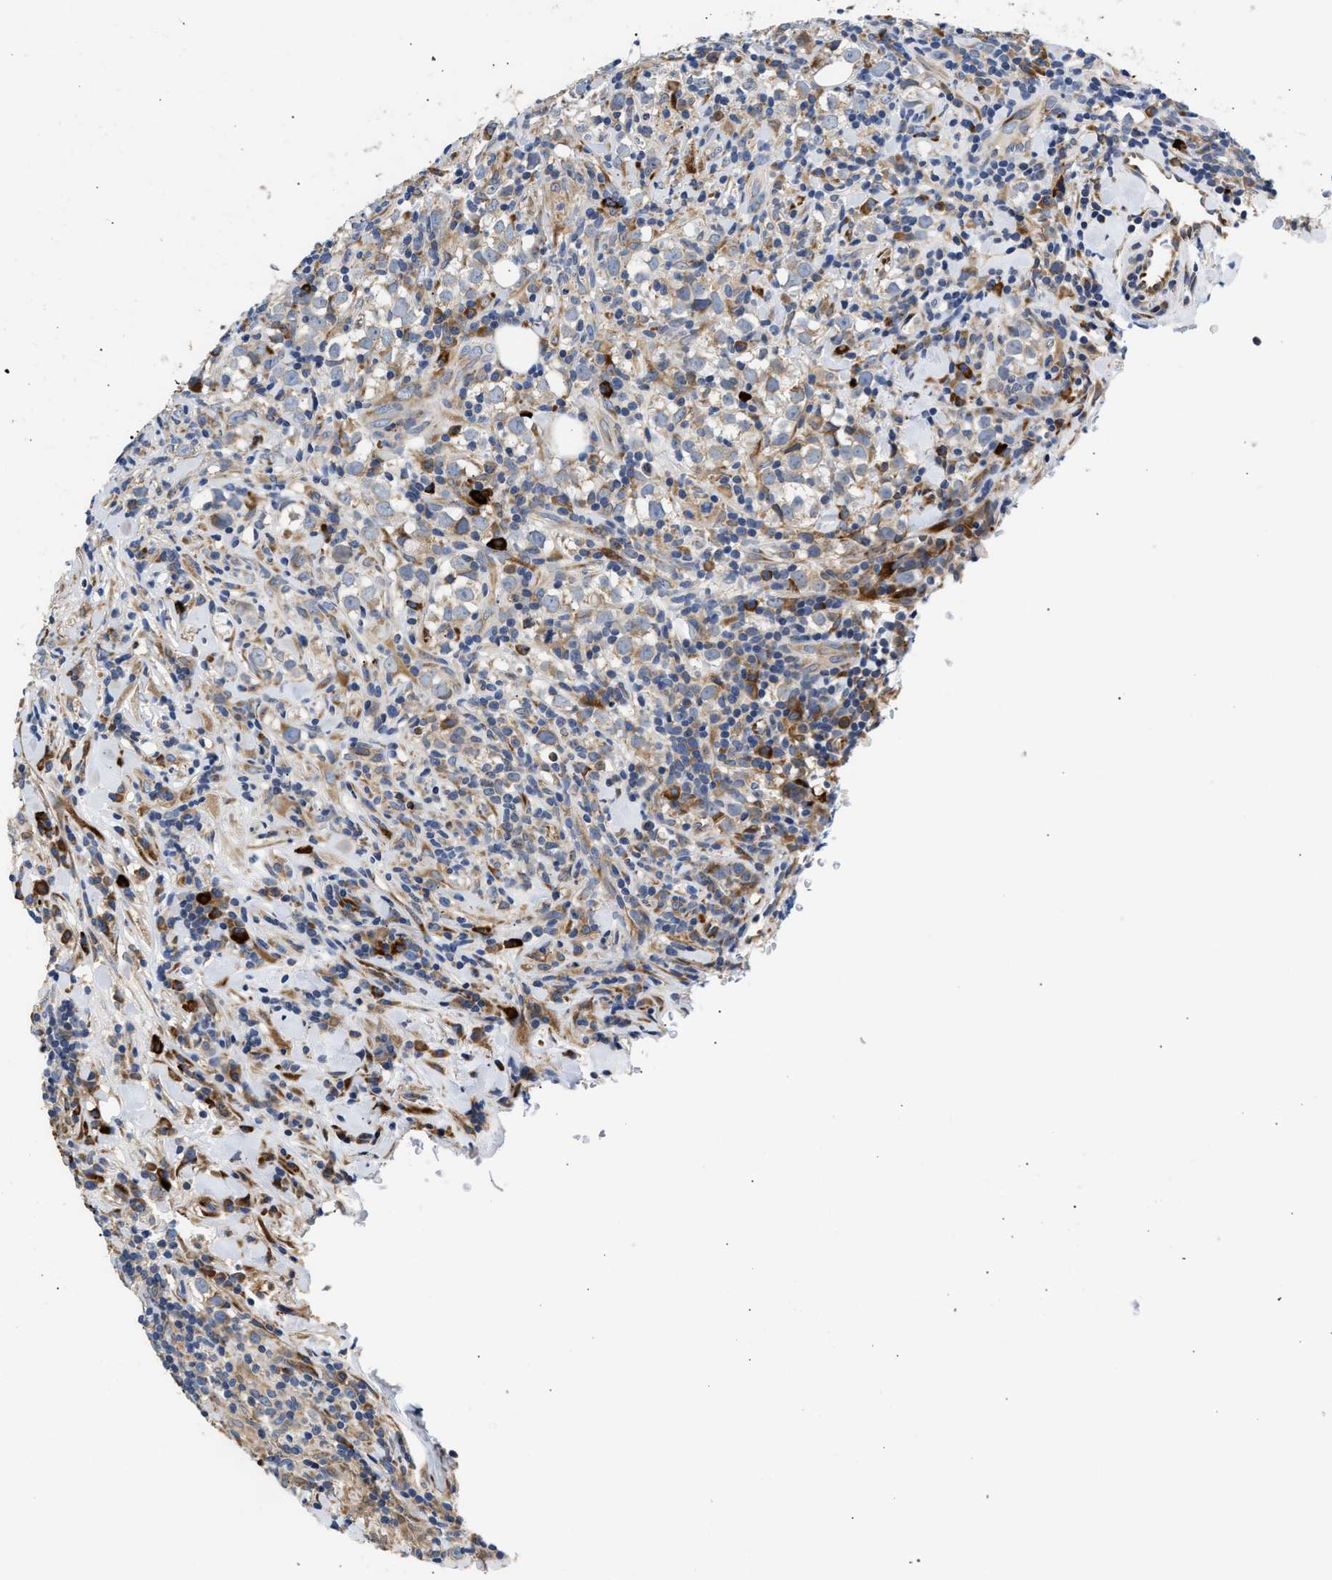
{"staining": {"intensity": "weak", "quantity": ">75%", "location": "cytoplasmic/membranous"}, "tissue": "testis cancer", "cell_type": "Tumor cells", "image_type": "cancer", "snomed": [{"axis": "morphology", "description": "Seminoma, NOS"}, {"axis": "morphology", "description": "Carcinoma, Embryonal, NOS"}, {"axis": "topography", "description": "Testis"}], "caption": "A brown stain labels weak cytoplasmic/membranous positivity of a protein in embryonal carcinoma (testis) tumor cells.", "gene": "AMZ1", "patient": {"sex": "male", "age": 36}}